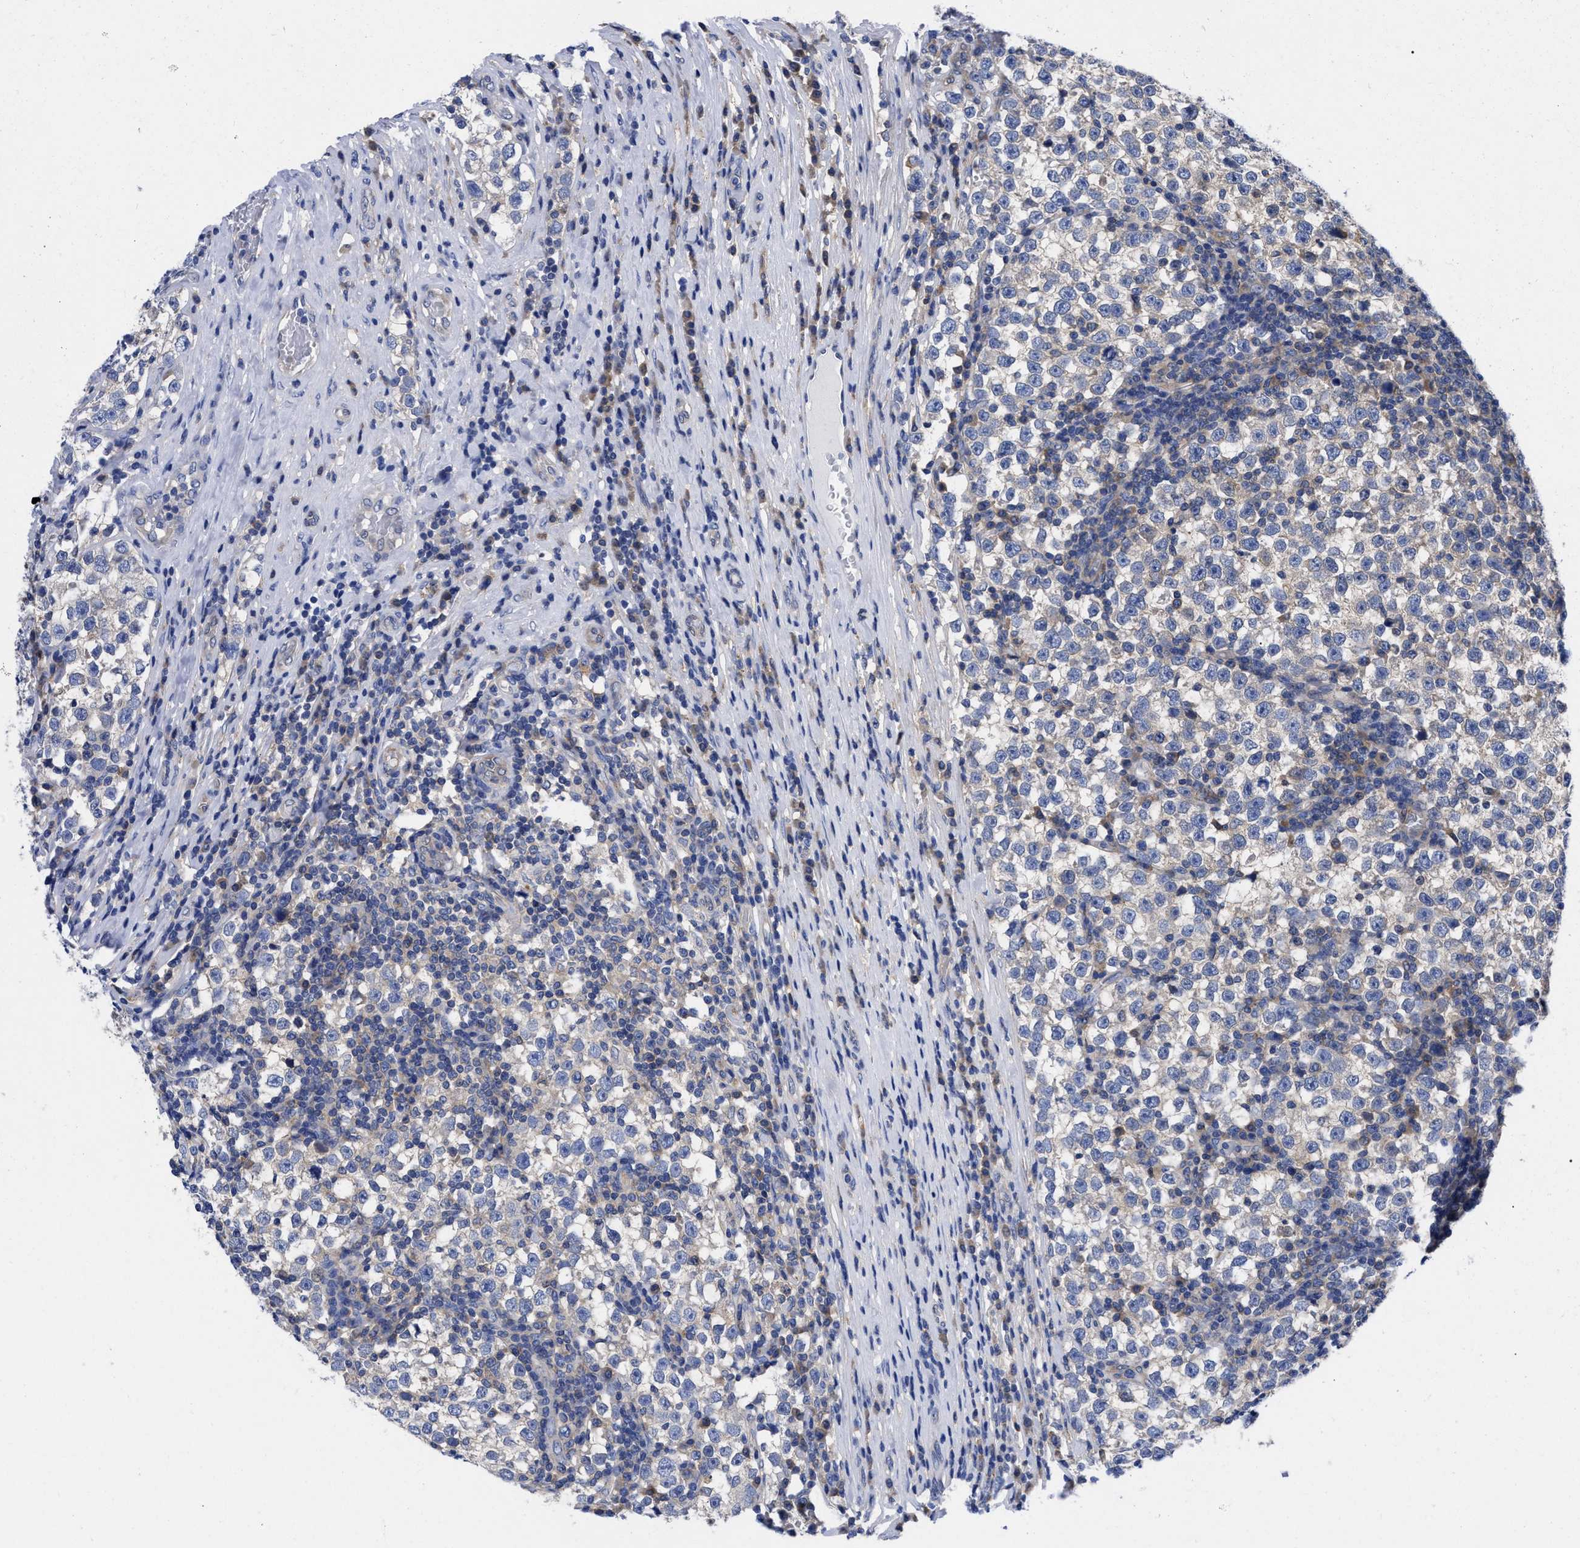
{"staining": {"intensity": "negative", "quantity": "none", "location": "none"}, "tissue": "testis cancer", "cell_type": "Tumor cells", "image_type": "cancer", "snomed": [{"axis": "morphology", "description": "Normal tissue, NOS"}, {"axis": "morphology", "description": "Seminoma, NOS"}, {"axis": "topography", "description": "Testis"}], "caption": "Immunohistochemistry (IHC) of human testis seminoma reveals no expression in tumor cells.", "gene": "RBKS", "patient": {"sex": "male", "age": 43}}